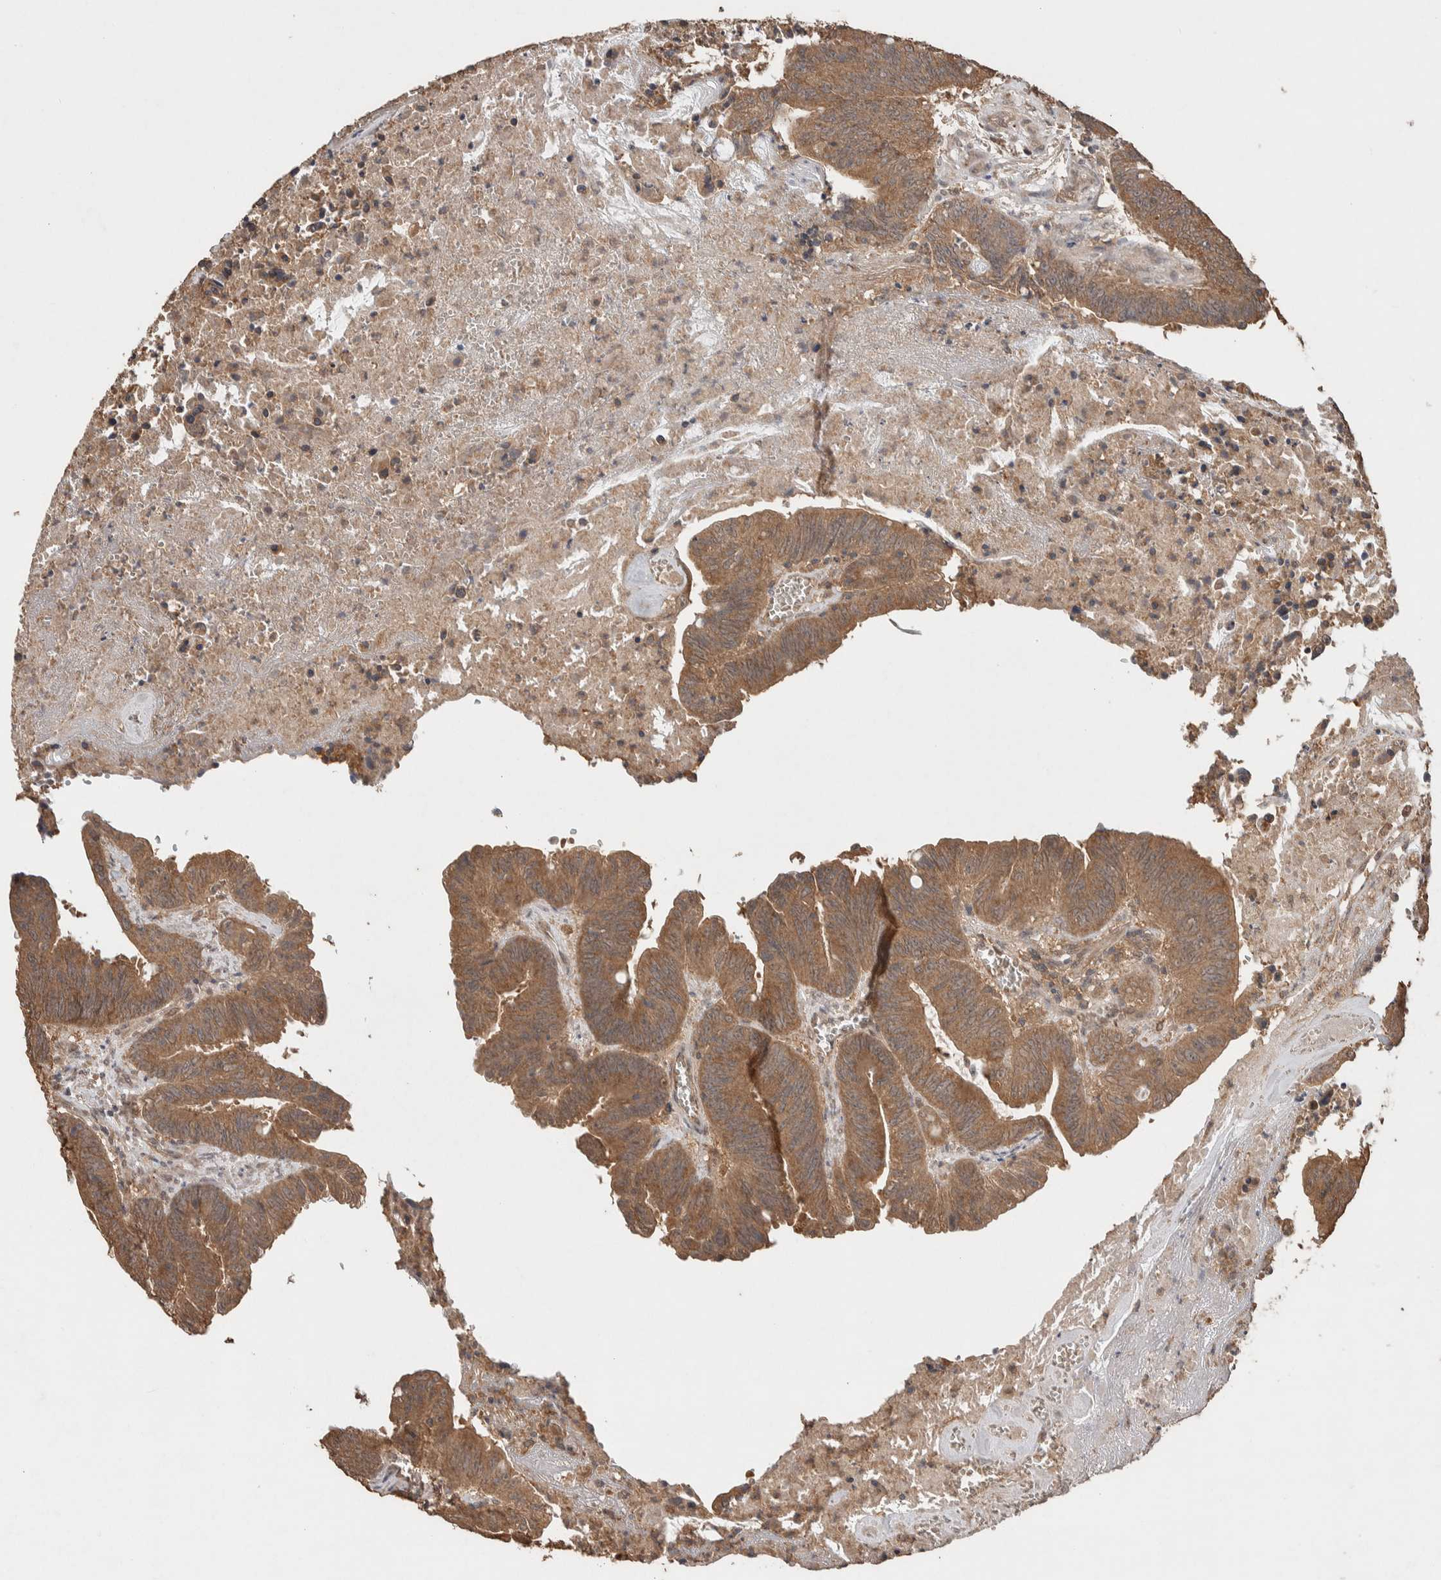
{"staining": {"intensity": "moderate", "quantity": ">75%", "location": "cytoplasmic/membranous"}, "tissue": "colorectal cancer", "cell_type": "Tumor cells", "image_type": "cancer", "snomed": [{"axis": "morphology", "description": "Adenocarcinoma, NOS"}, {"axis": "topography", "description": "Colon"}], "caption": "Immunohistochemistry of colorectal cancer (adenocarcinoma) demonstrates medium levels of moderate cytoplasmic/membranous expression in approximately >75% of tumor cells.", "gene": "KCNJ5", "patient": {"sex": "male", "age": 45}}